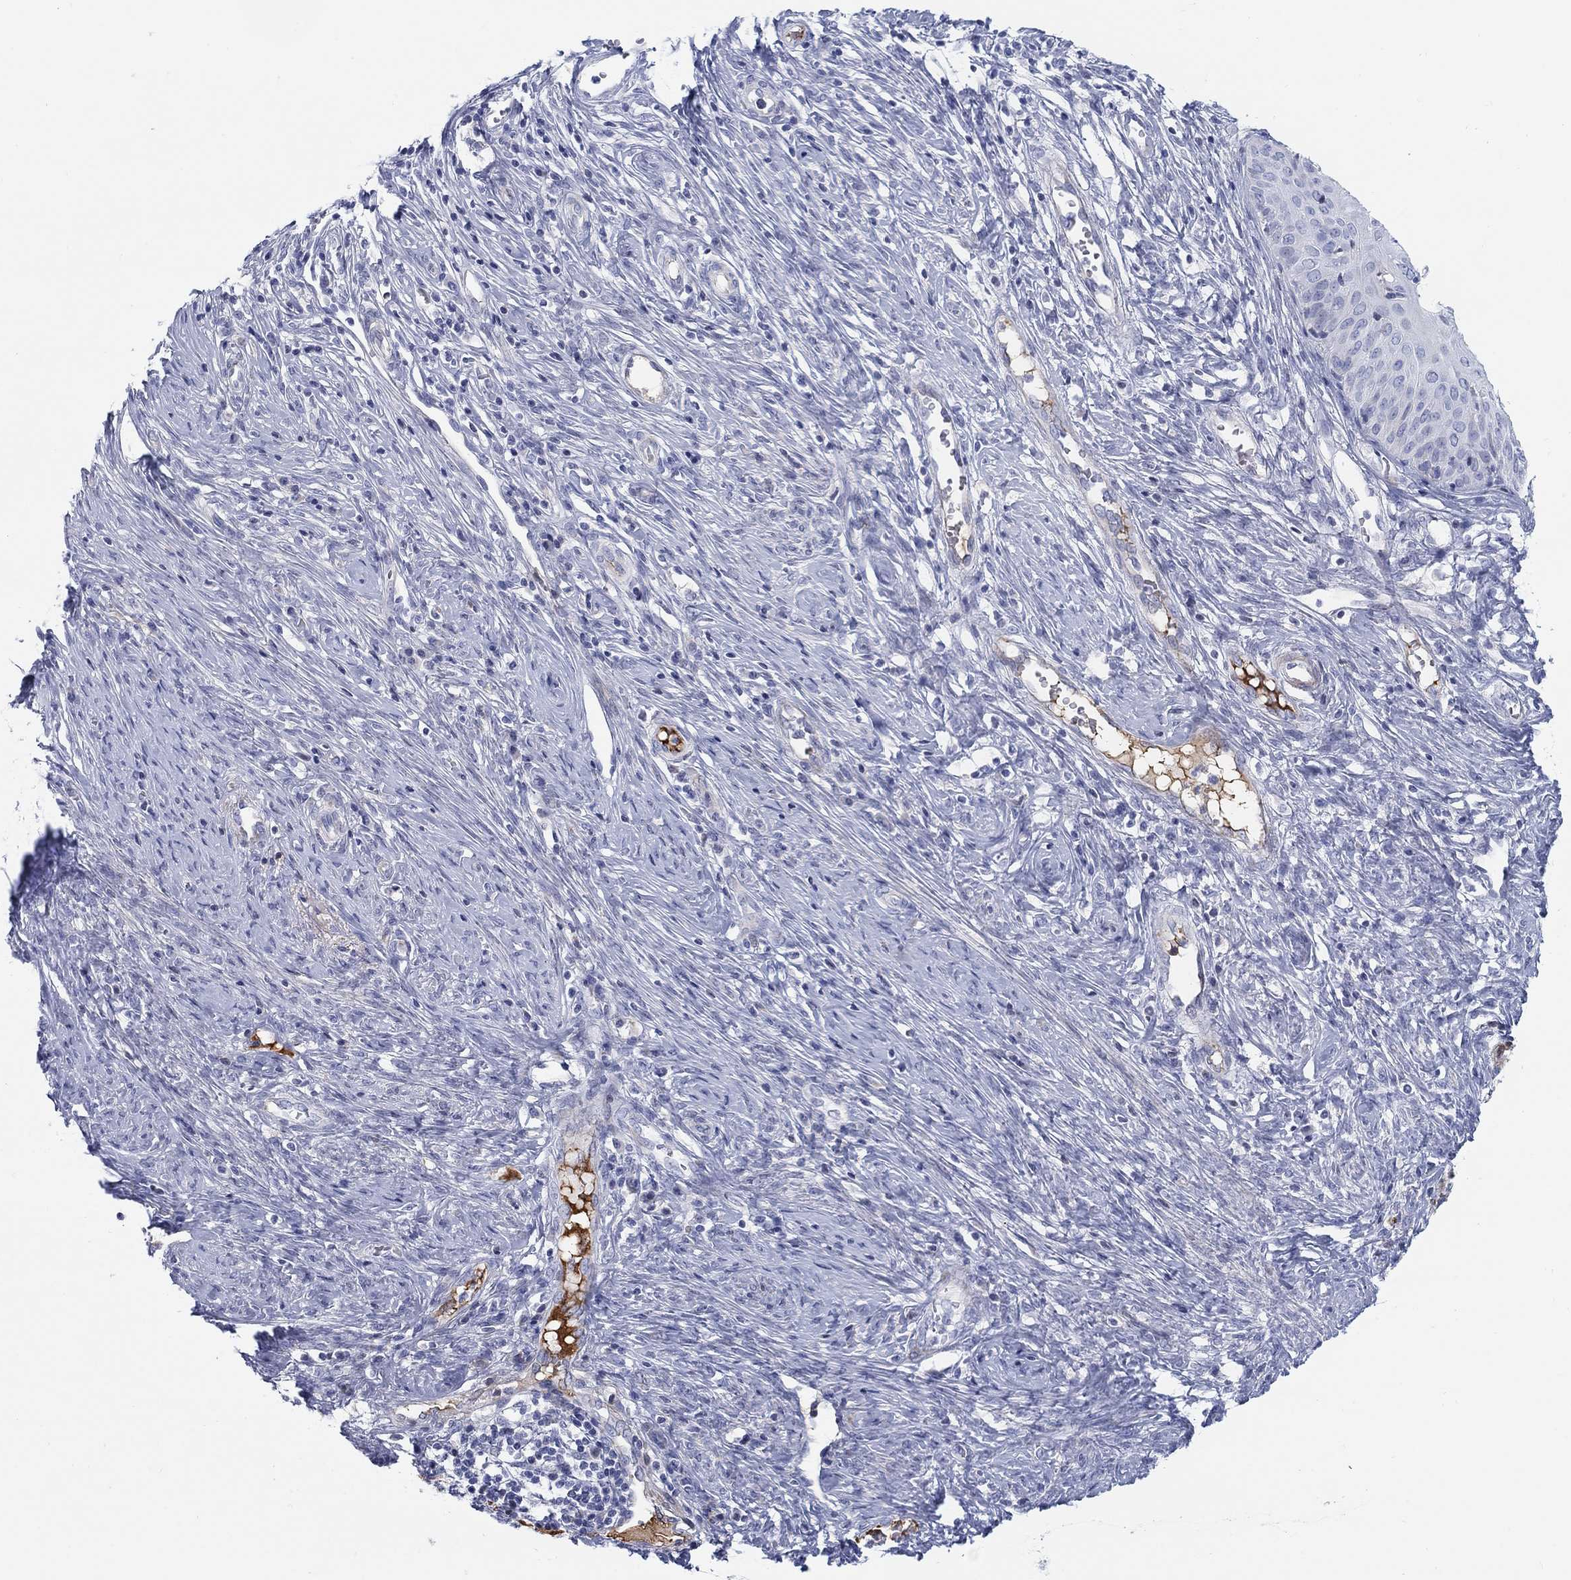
{"staining": {"intensity": "negative", "quantity": "none", "location": "none"}, "tissue": "cervical cancer", "cell_type": "Tumor cells", "image_type": "cancer", "snomed": [{"axis": "morphology", "description": "Normal tissue, NOS"}, {"axis": "morphology", "description": "Squamous cell carcinoma, NOS"}, {"axis": "topography", "description": "Cervix"}], "caption": "An immunohistochemistry histopathology image of squamous cell carcinoma (cervical) is shown. There is no staining in tumor cells of squamous cell carcinoma (cervical).", "gene": "HEATR4", "patient": {"sex": "female", "age": 39}}